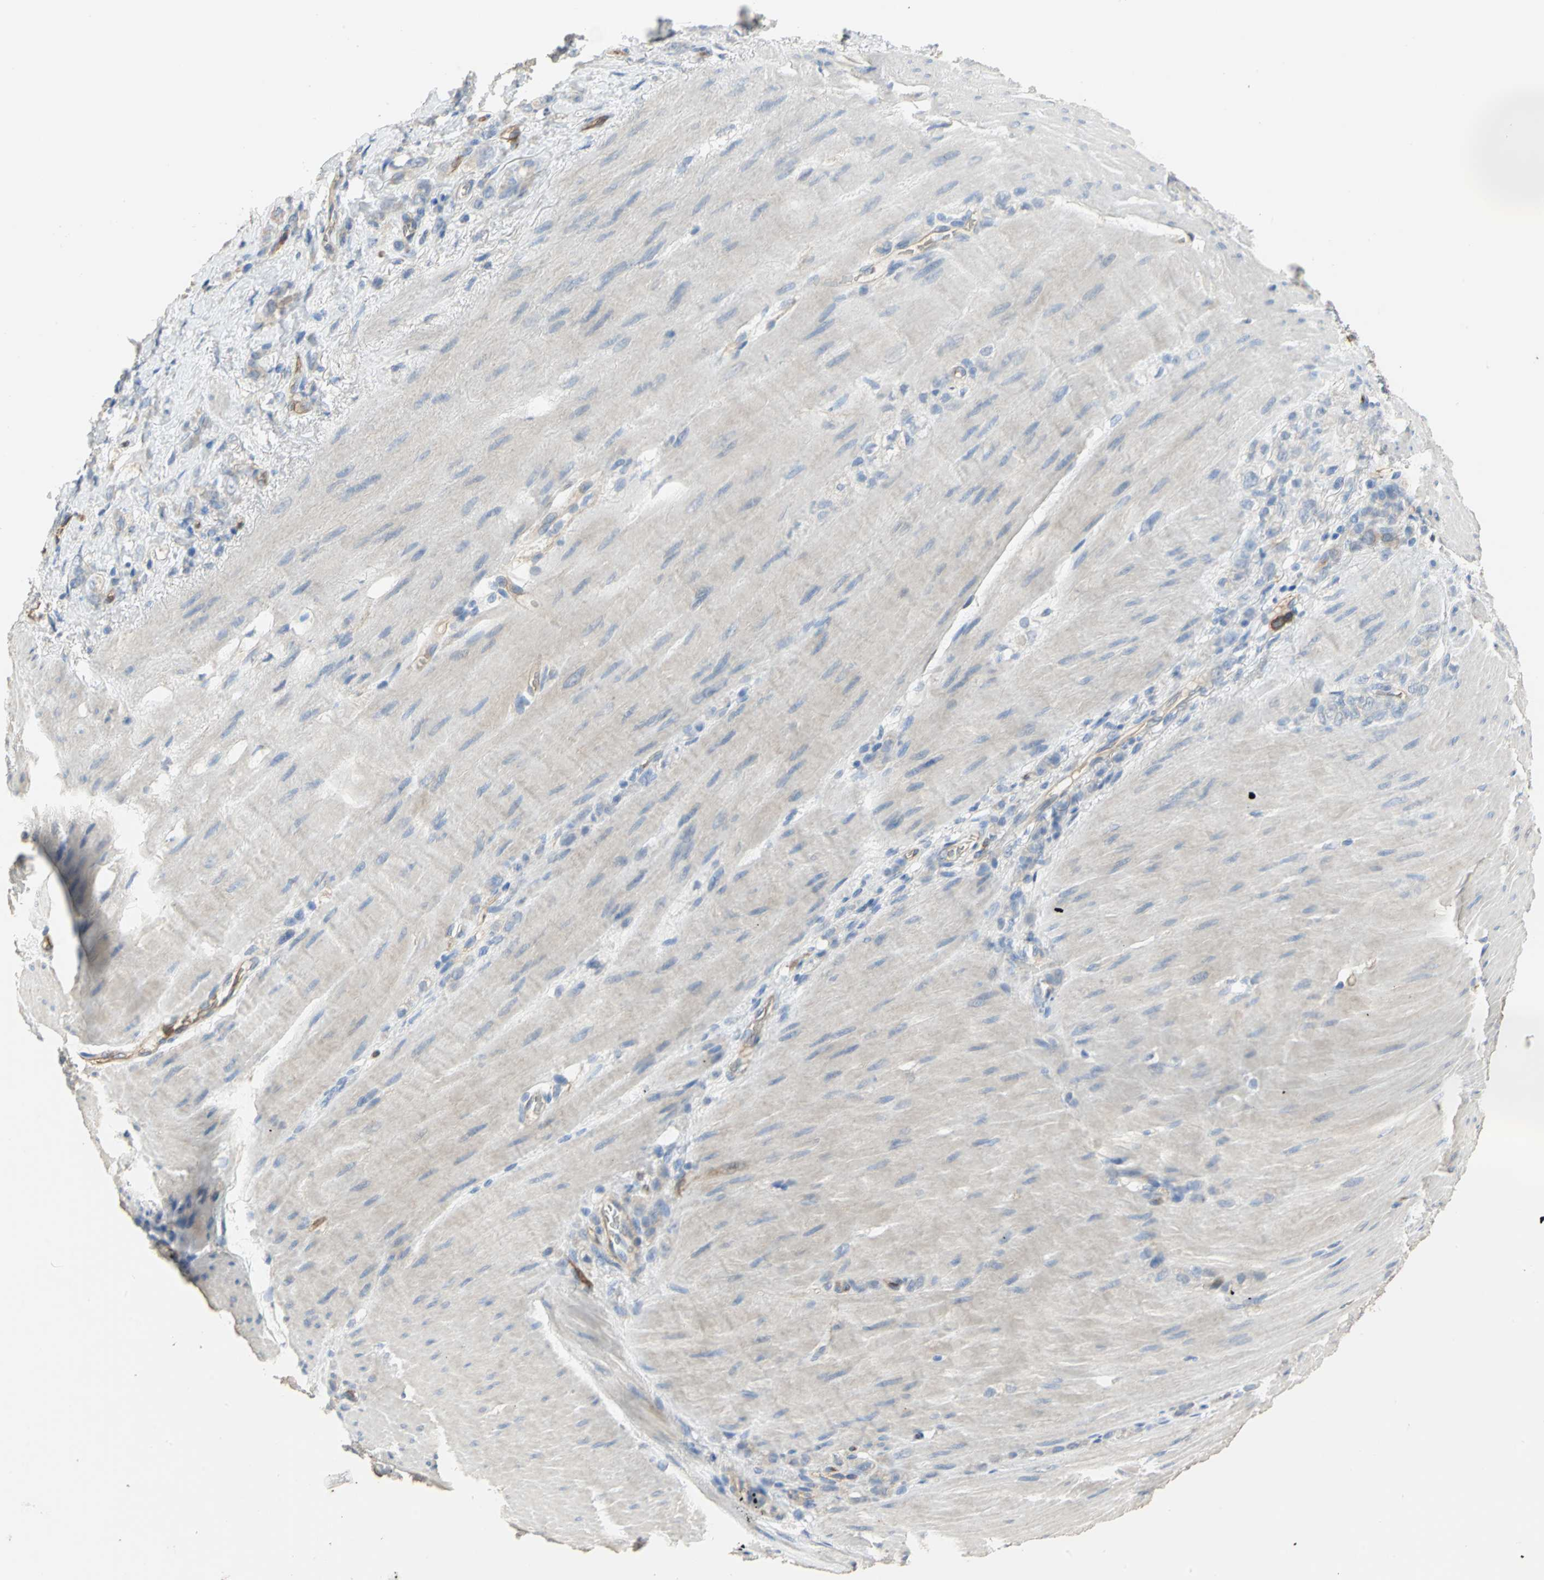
{"staining": {"intensity": "negative", "quantity": "none", "location": "none"}, "tissue": "stomach cancer", "cell_type": "Tumor cells", "image_type": "cancer", "snomed": [{"axis": "morphology", "description": "Adenocarcinoma, NOS"}, {"axis": "topography", "description": "Stomach"}], "caption": "Tumor cells show no significant expression in stomach adenocarcinoma. (DAB (3,3'-diaminobenzidine) IHC with hematoxylin counter stain).", "gene": "DLGAP5", "patient": {"sex": "male", "age": 82}}